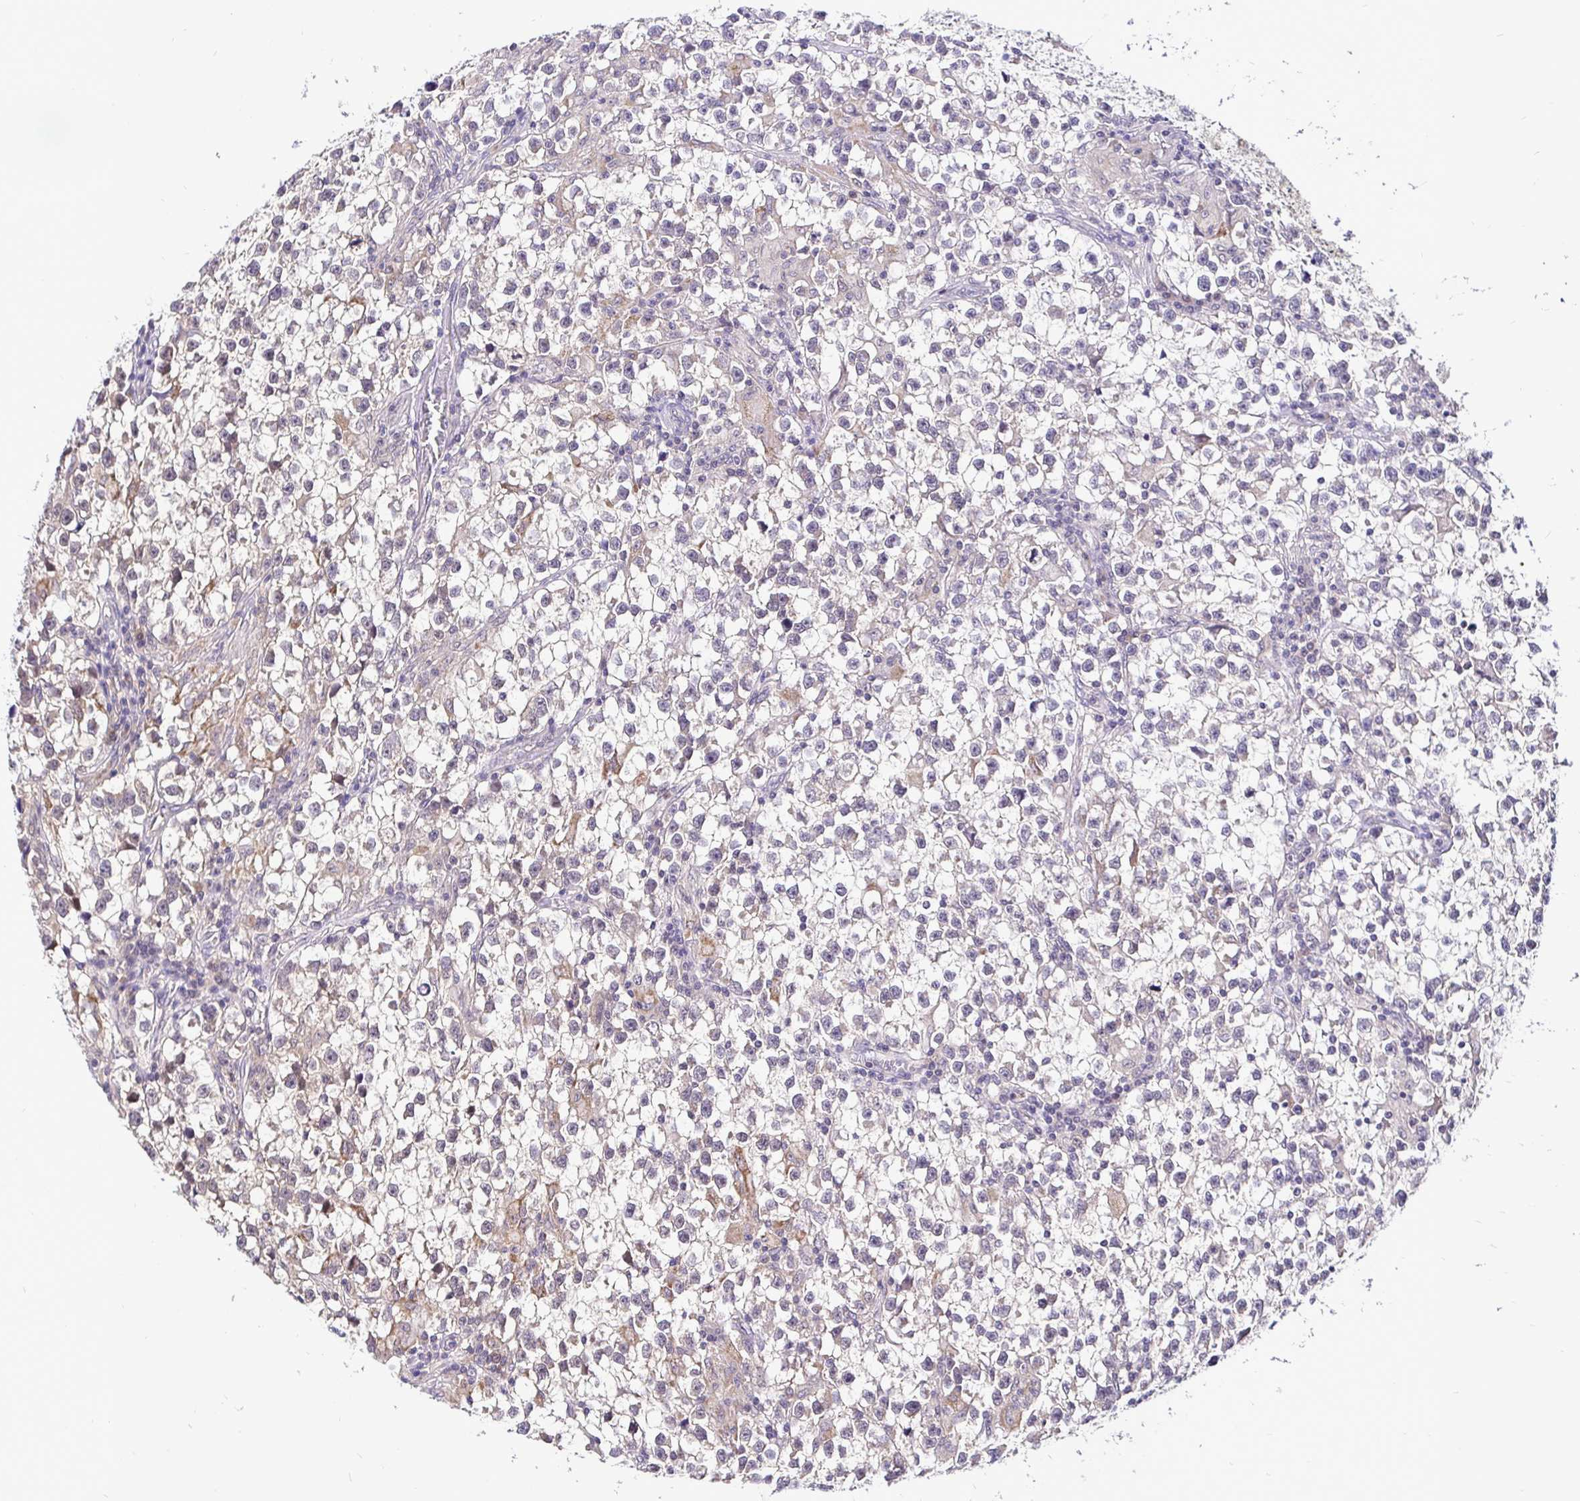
{"staining": {"intensity": "negative", "quantity": "none", "location": "none"}, "tissue": "testis cancer", "cell_type": "Tumor cells", "image_type": "cancer", "snomed": [{"axis": "morphology", "description": "Seminoma, NOS"}, {"axis": "topography", "description": "Testis"}], "caption": "Protein analysis of testis seminoma reveals no significant positivity in tumor cells.", "gene": "UBE2M", "patient": {"sex": "male", "age": 31}}